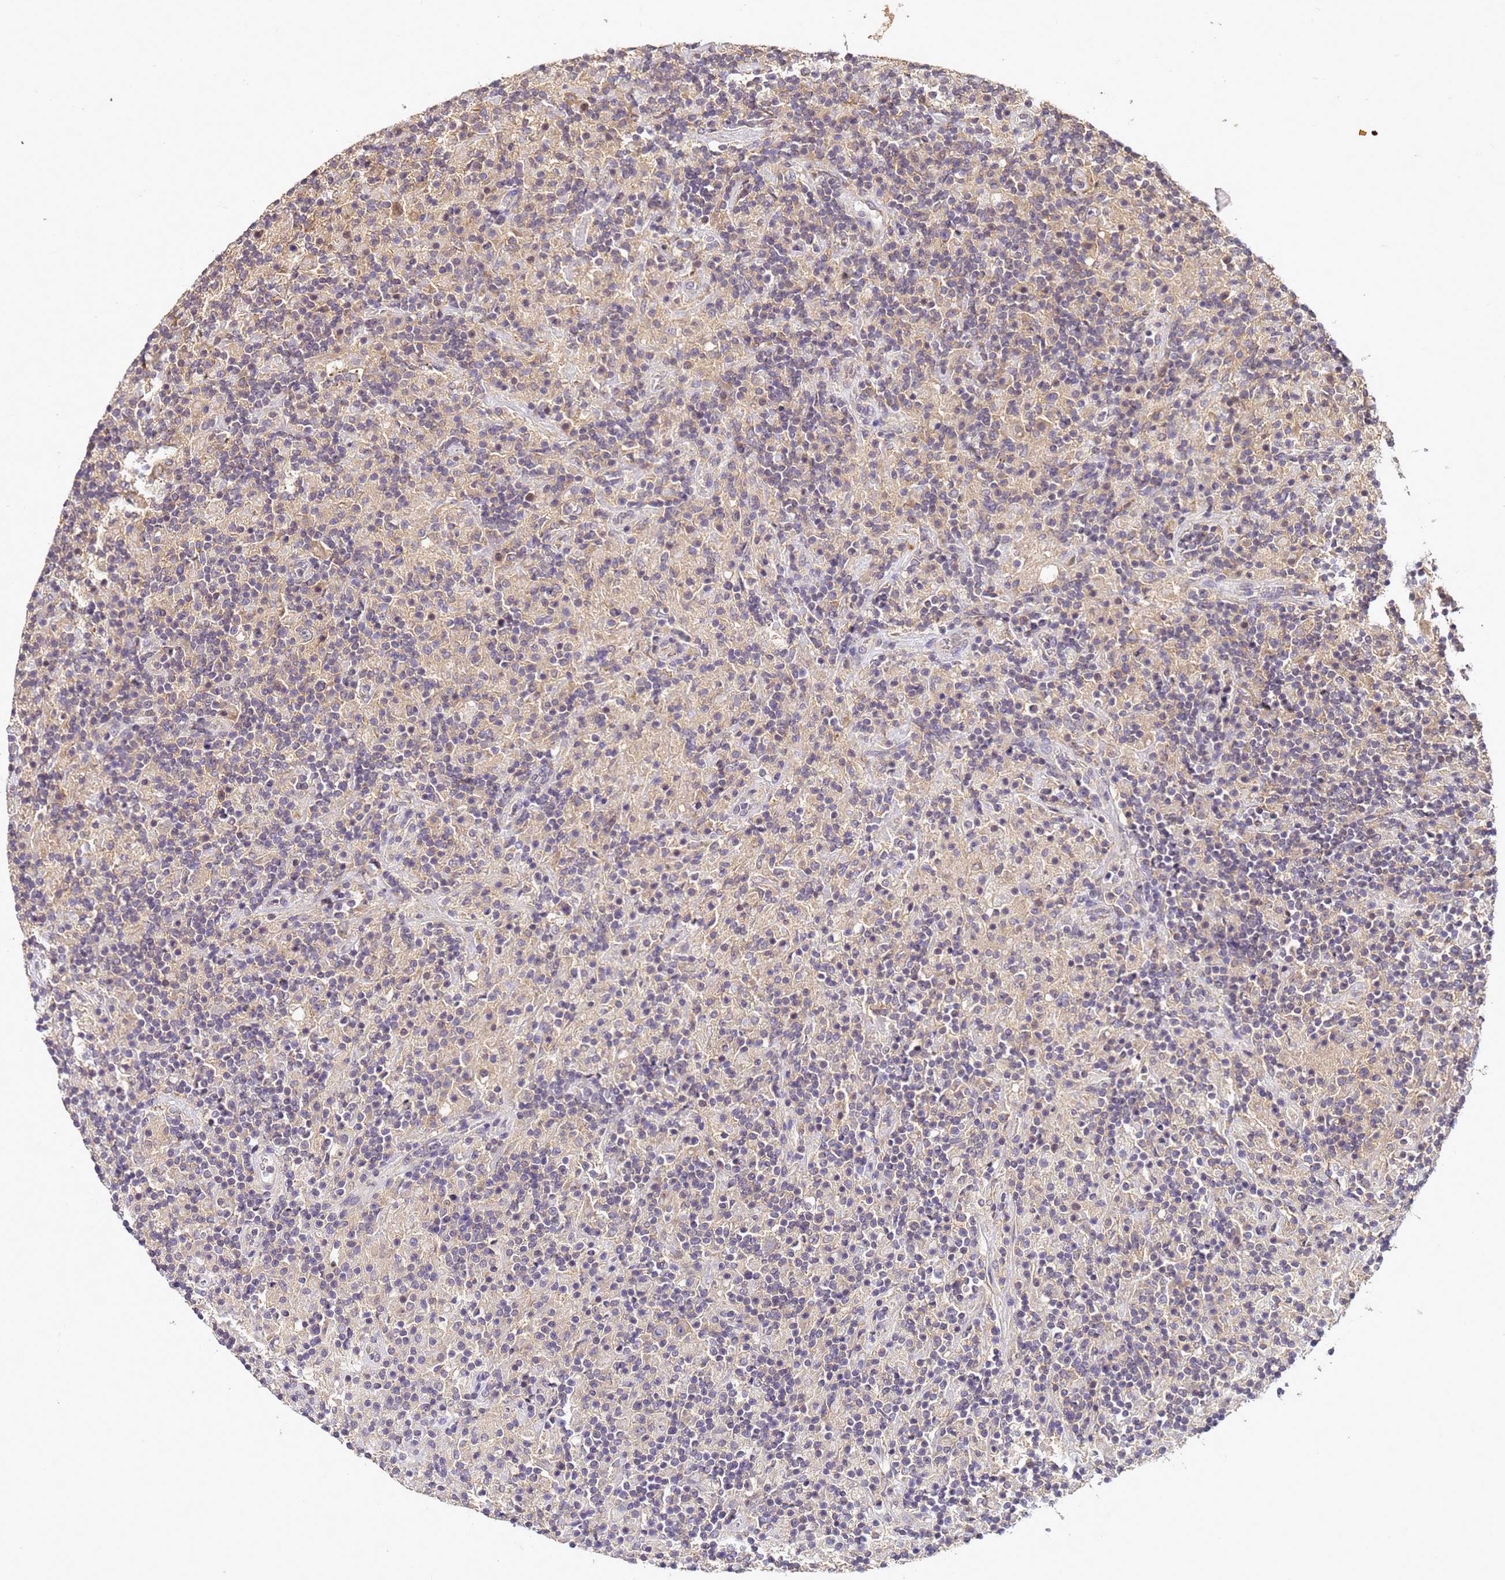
{"staining": {"intensity": "weak", "quantity": "<25%", "location": "cytoplasmic/membranous"}, "tissue": "lymphoma", "cell_type": "Tumor cells", "image_type": "cancer", "snomed": [{"axis": "morphology", "description": "Hodgkin's disease, NOS"}, {"axis": "topography", "description": "Lymph node"}], "caption": "Immunohistochemistry histopathology image of human Hodgkin's disease stained for a protein (brown), which demonstrates no staining in tumor cells. (DAB immunohistochemistry (IHC), high magnification).", "gene": "ANKRD17", "patient": {"sex": "male", "age": 70}}